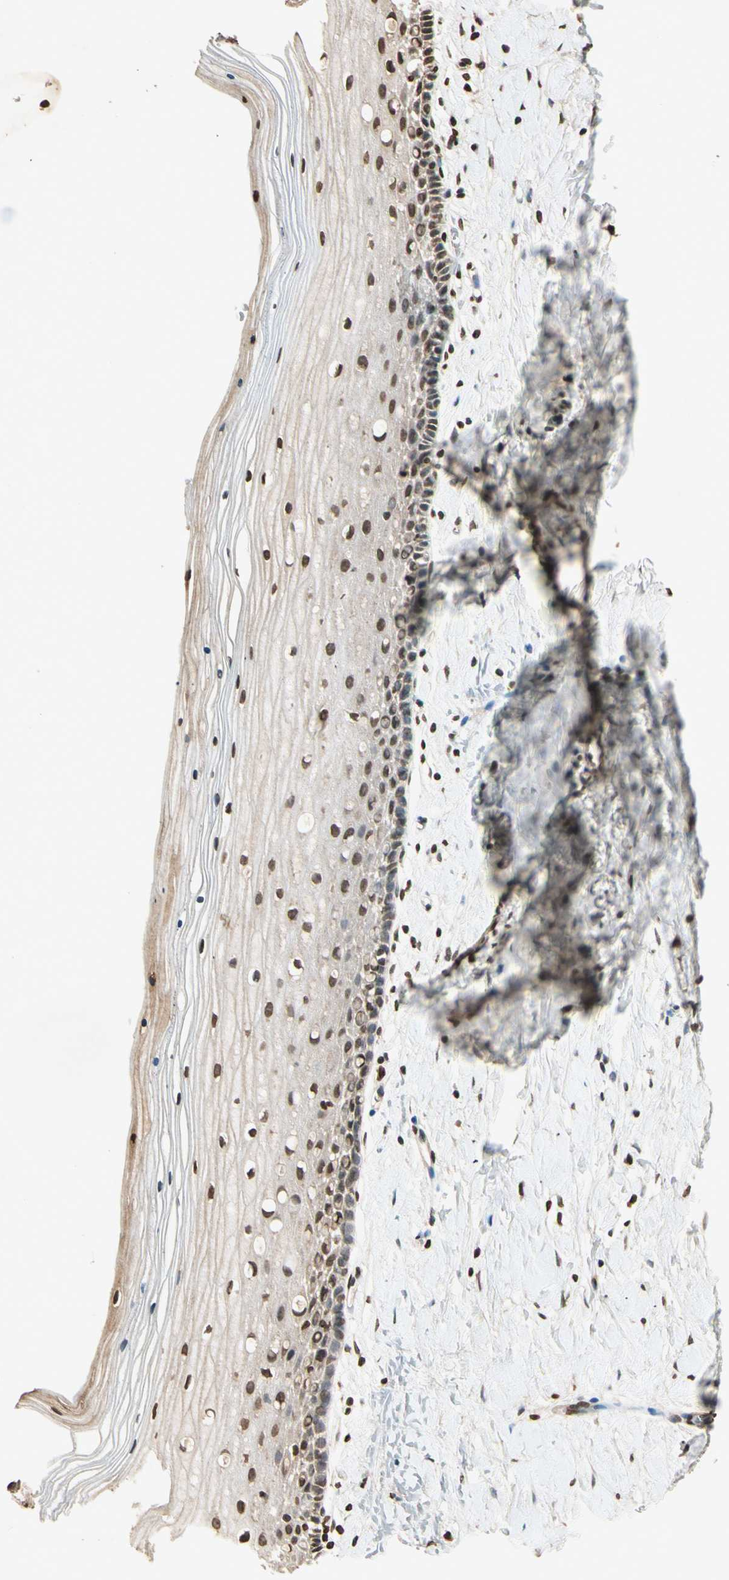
{"staining": {"intensity": "moderate", "quantity": "25%-75%", "location": "cytoplasmic/membranous,nuclear"}, "tissue": "cervix", "cell_type": "Glandular cells", "image_type": "normal", "snomed": [{"axis": "morphology", "description": "Normal tissue, NOS"}, {"axis": "topography", "description": "Cervix"}], "caption": "Normal cervix demonstrates moderate cytoplasmic/membranous,nuclear staining in approximately 25%-75% of glandular cells (IHC, brightfield microscopy, high magnification)..", "gene": "TOP1", "patient": {"sex": "female", "age": 39}}